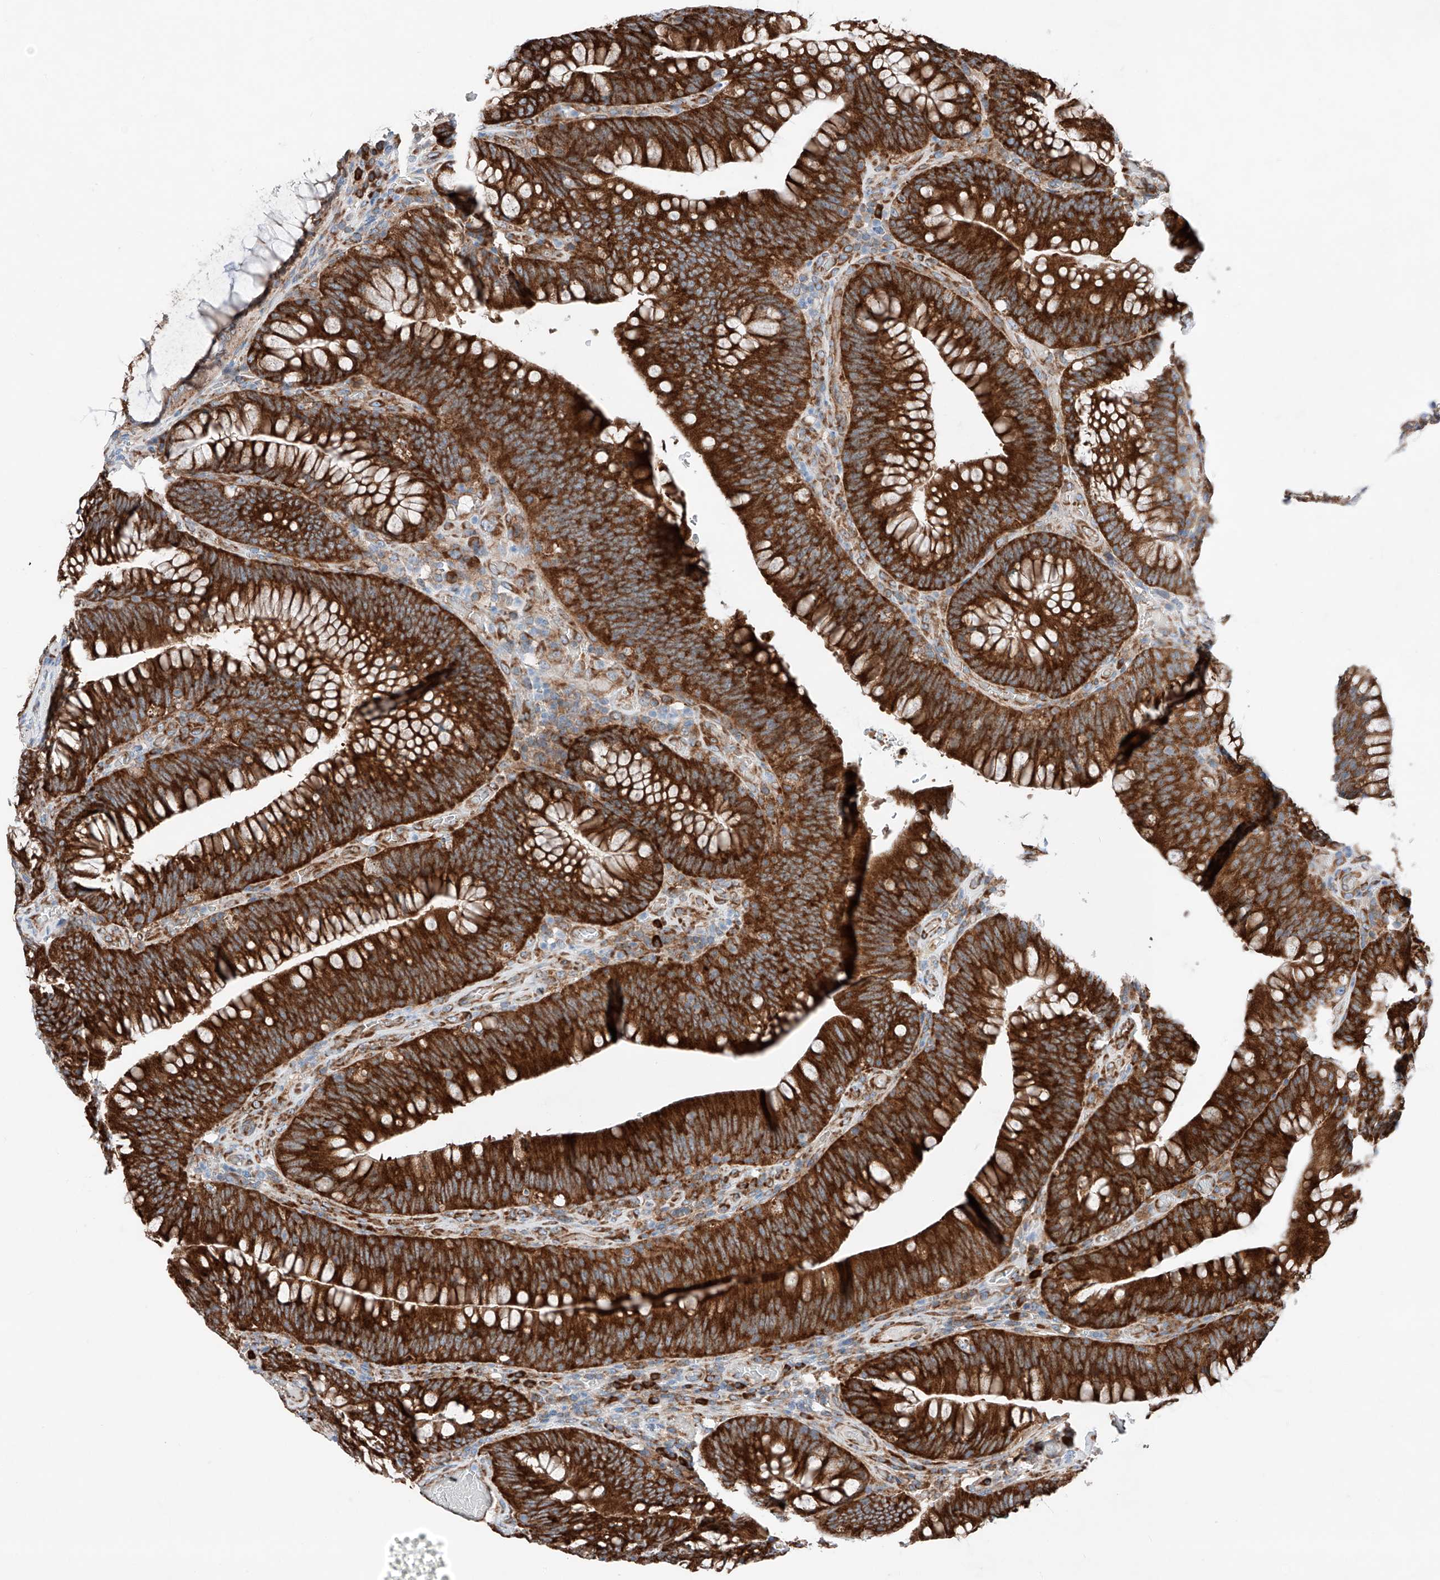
{"staining": {"intensity": "strong", "quantity": ">75%", "location": "cytoplasmic/membranous"}, "tissue": "colorectal cancer", "cell_type": "Tumor cells", "image_type": "cancer", "snomed": [{"axis": "morphology", "description": "Normal tissue, NOS"}, {"axis": "topography", "description": "Colon"}], "caption": "Colorectal cancer stained for a protein (brown) demonstrates strong cytoplasmic/membranous positive staining in approximately >75% of tumor cells.", "gene": "CRELD1", "patient": {"sex": "female", "age": 82}}